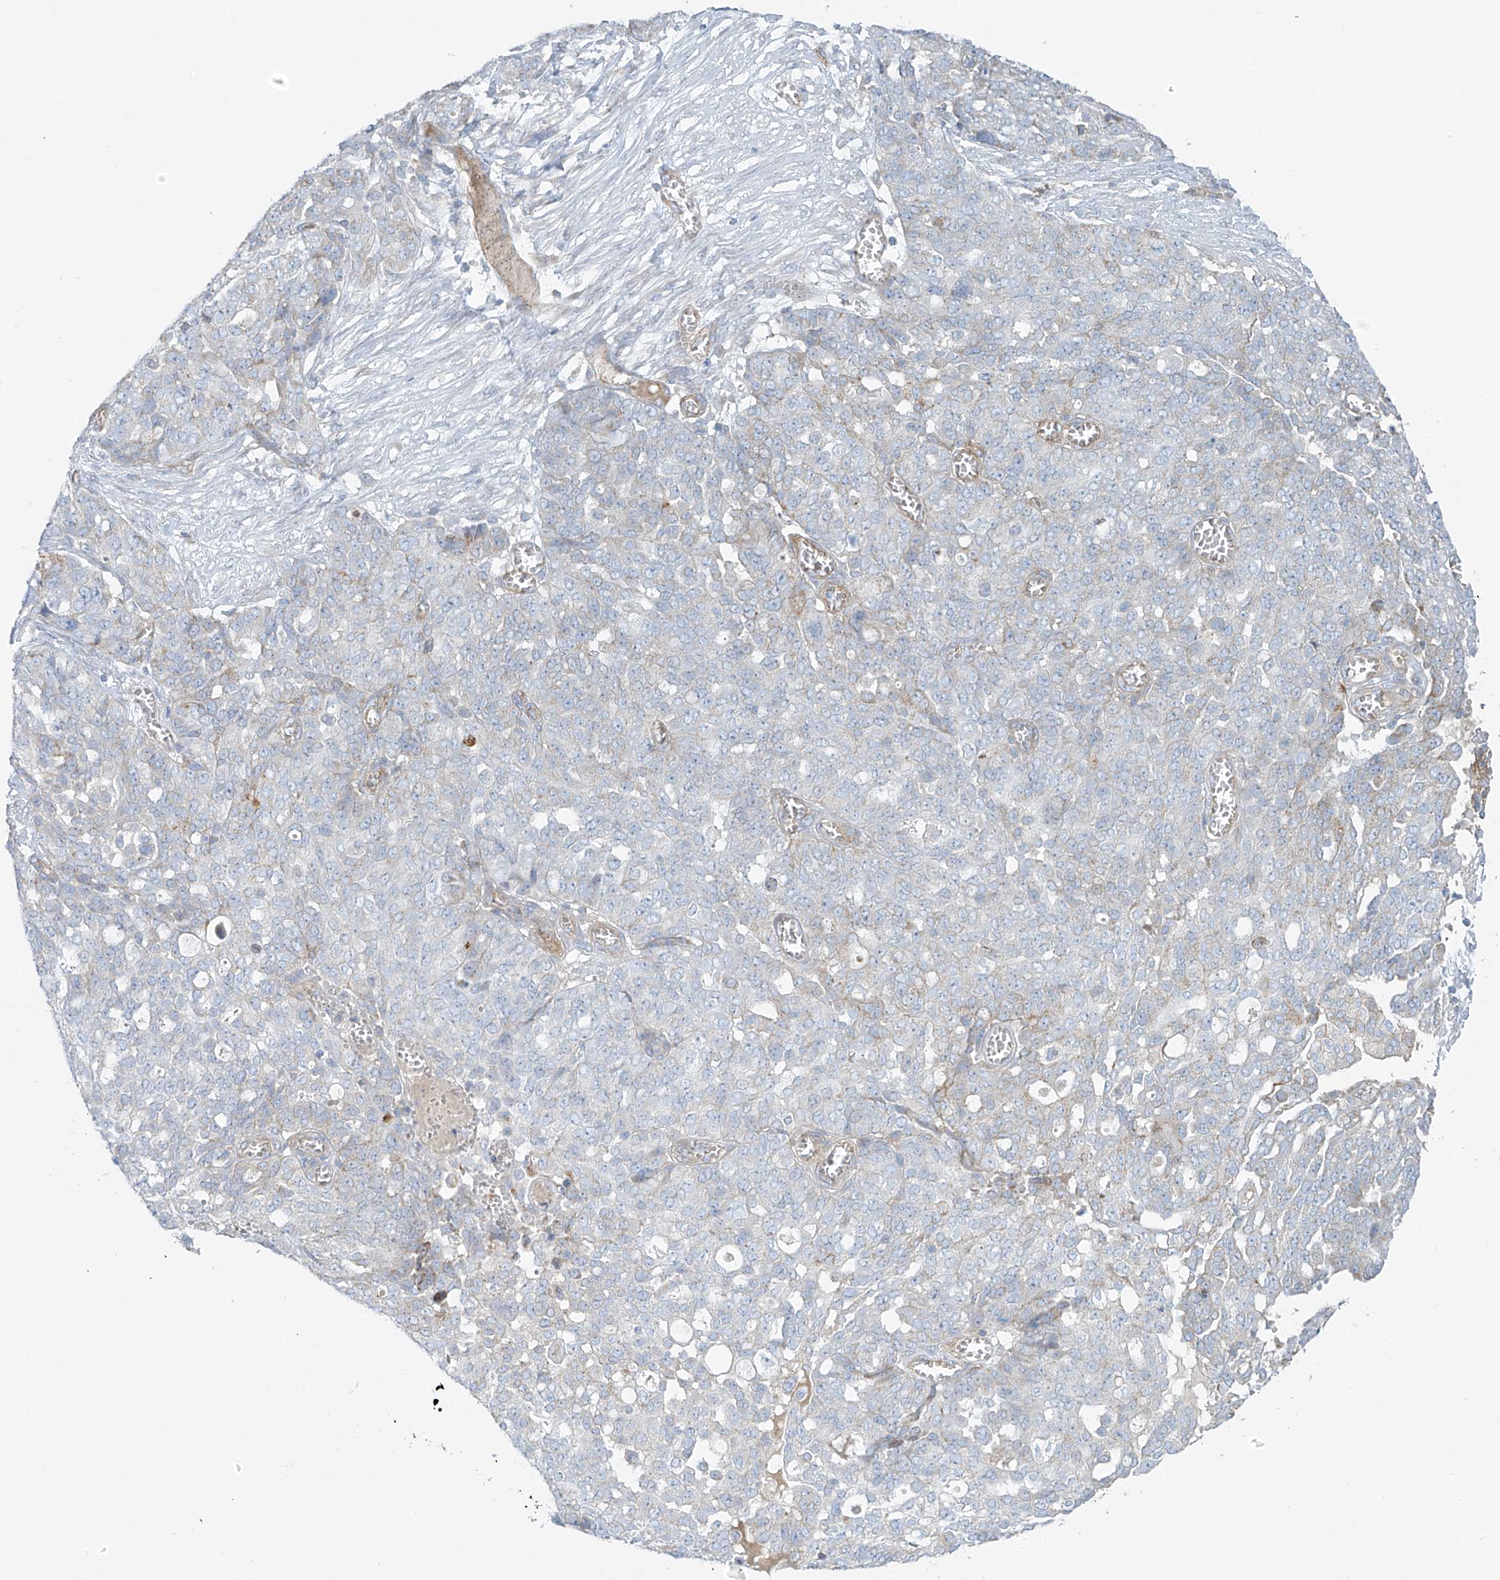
{"staining": {"intensity": "negative", "quantity": "none", "location": "none"}, "tissue": "ovarian cancer", "cell_type": "Tumor cells", "image_type": "cancer", "snomed": [{"axis": "morphology", "description": "Cystadenocarcinoma, serous, NOS"}, {"axis": "topography", "description": "Soft tissue"}, {"axis": "topography", "description": "Ovary"}], "caption": "Ovarian serous cystadenocarcinoma was stained to show a protein in brown. There is no significant staining in tumor cells.", "gene": "VAMP5", "patient": {"sex": "female", "age": 57}}